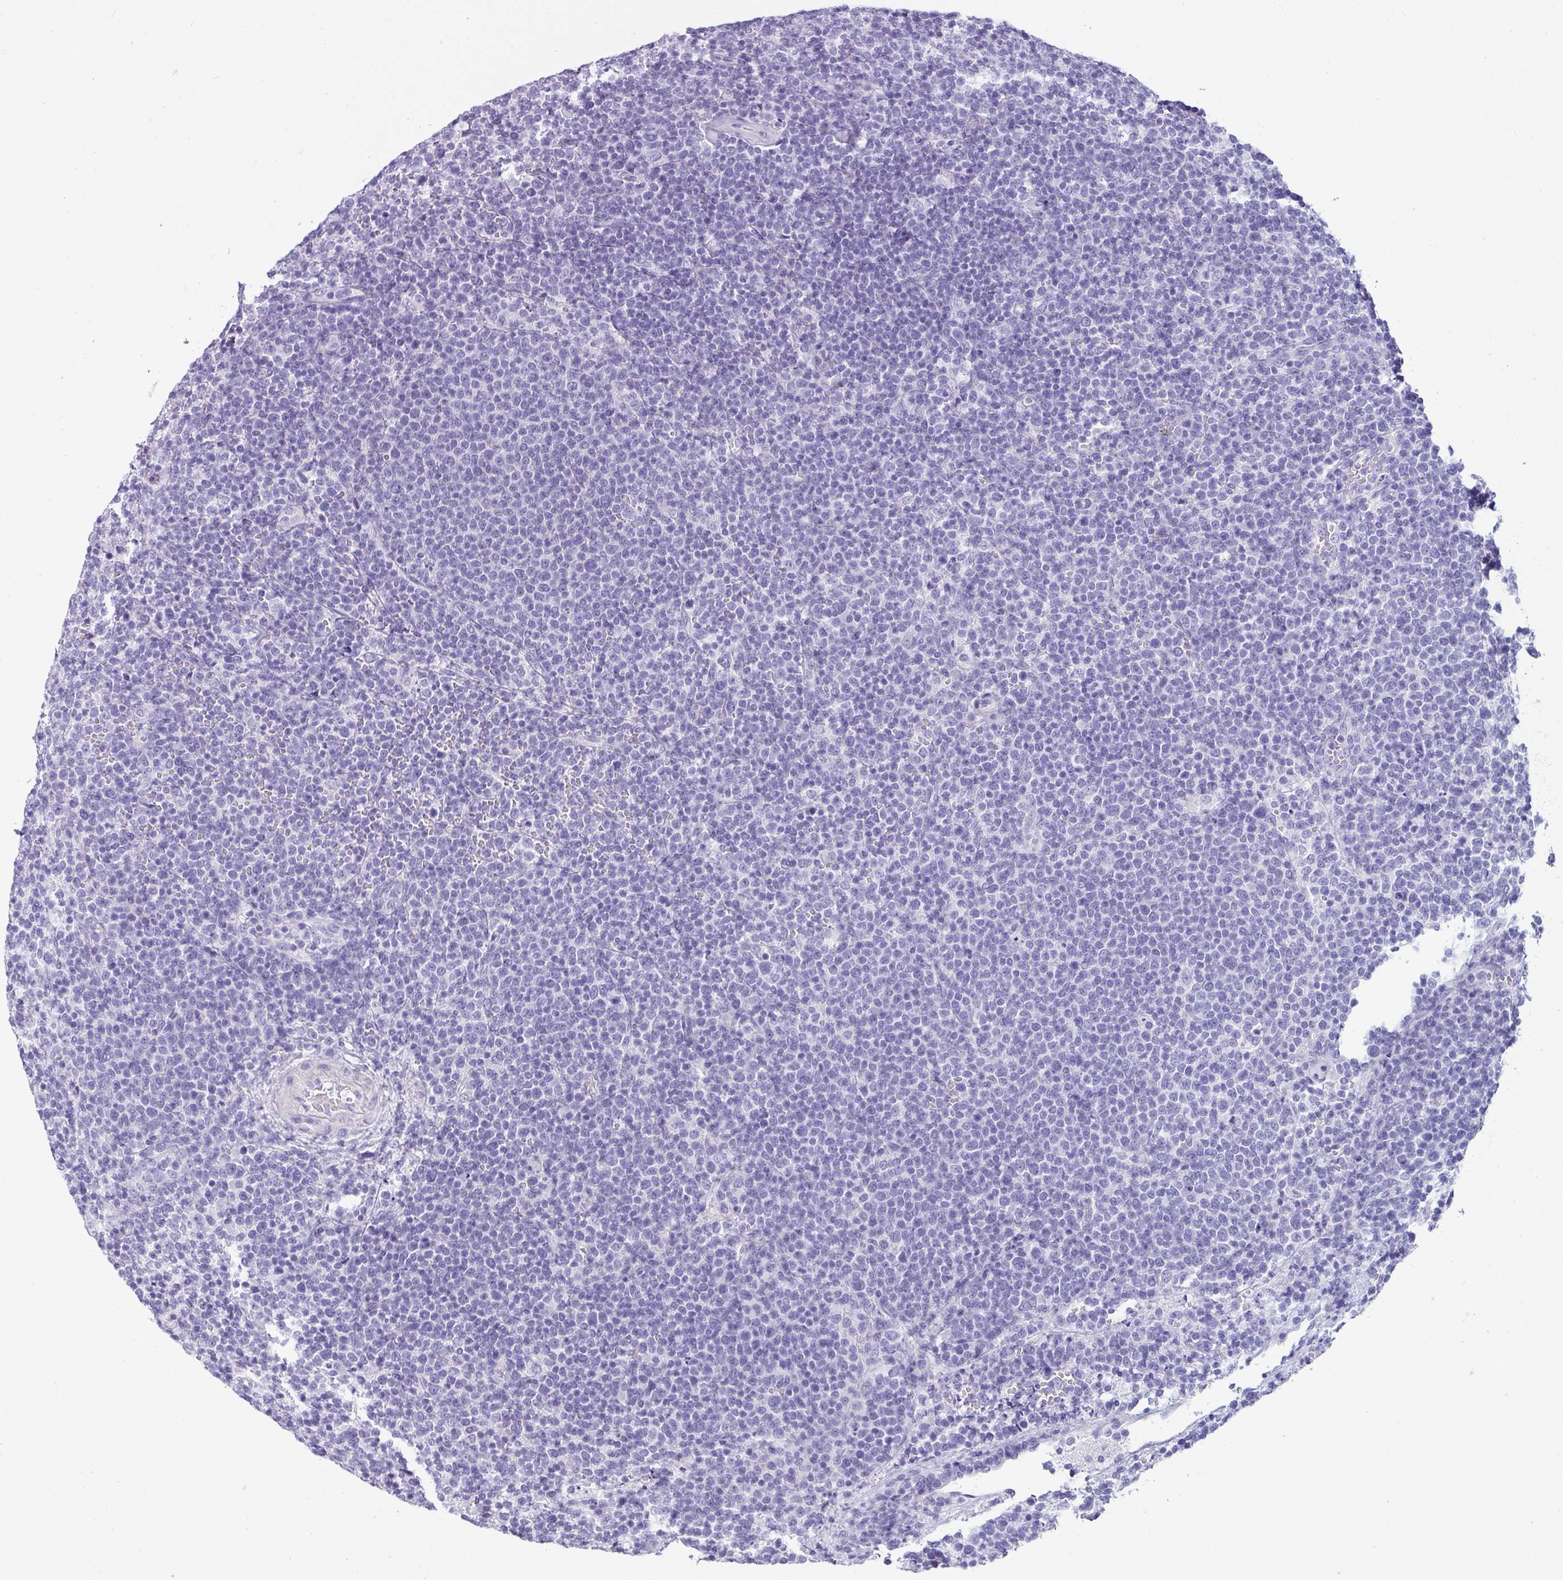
{"staining": {"intensity": "negative", "quantity": "none", "location": "none"}, "tissue": "lymphoma", "cell_type": "Tumor cells", "image_type": "cancer", "snomed": [{"axis": "morphology", "description": "Malignant lymphoma, non-Hodgkin's type, High grade"}, {"axis": "topography", "description": "Lymph node"}], "caption": "An image of lymphoma stained for a protein shows no brown staining in tumor cells.", "gene": "VCY1B", "patient": {"sex": "male", "age": 61}}